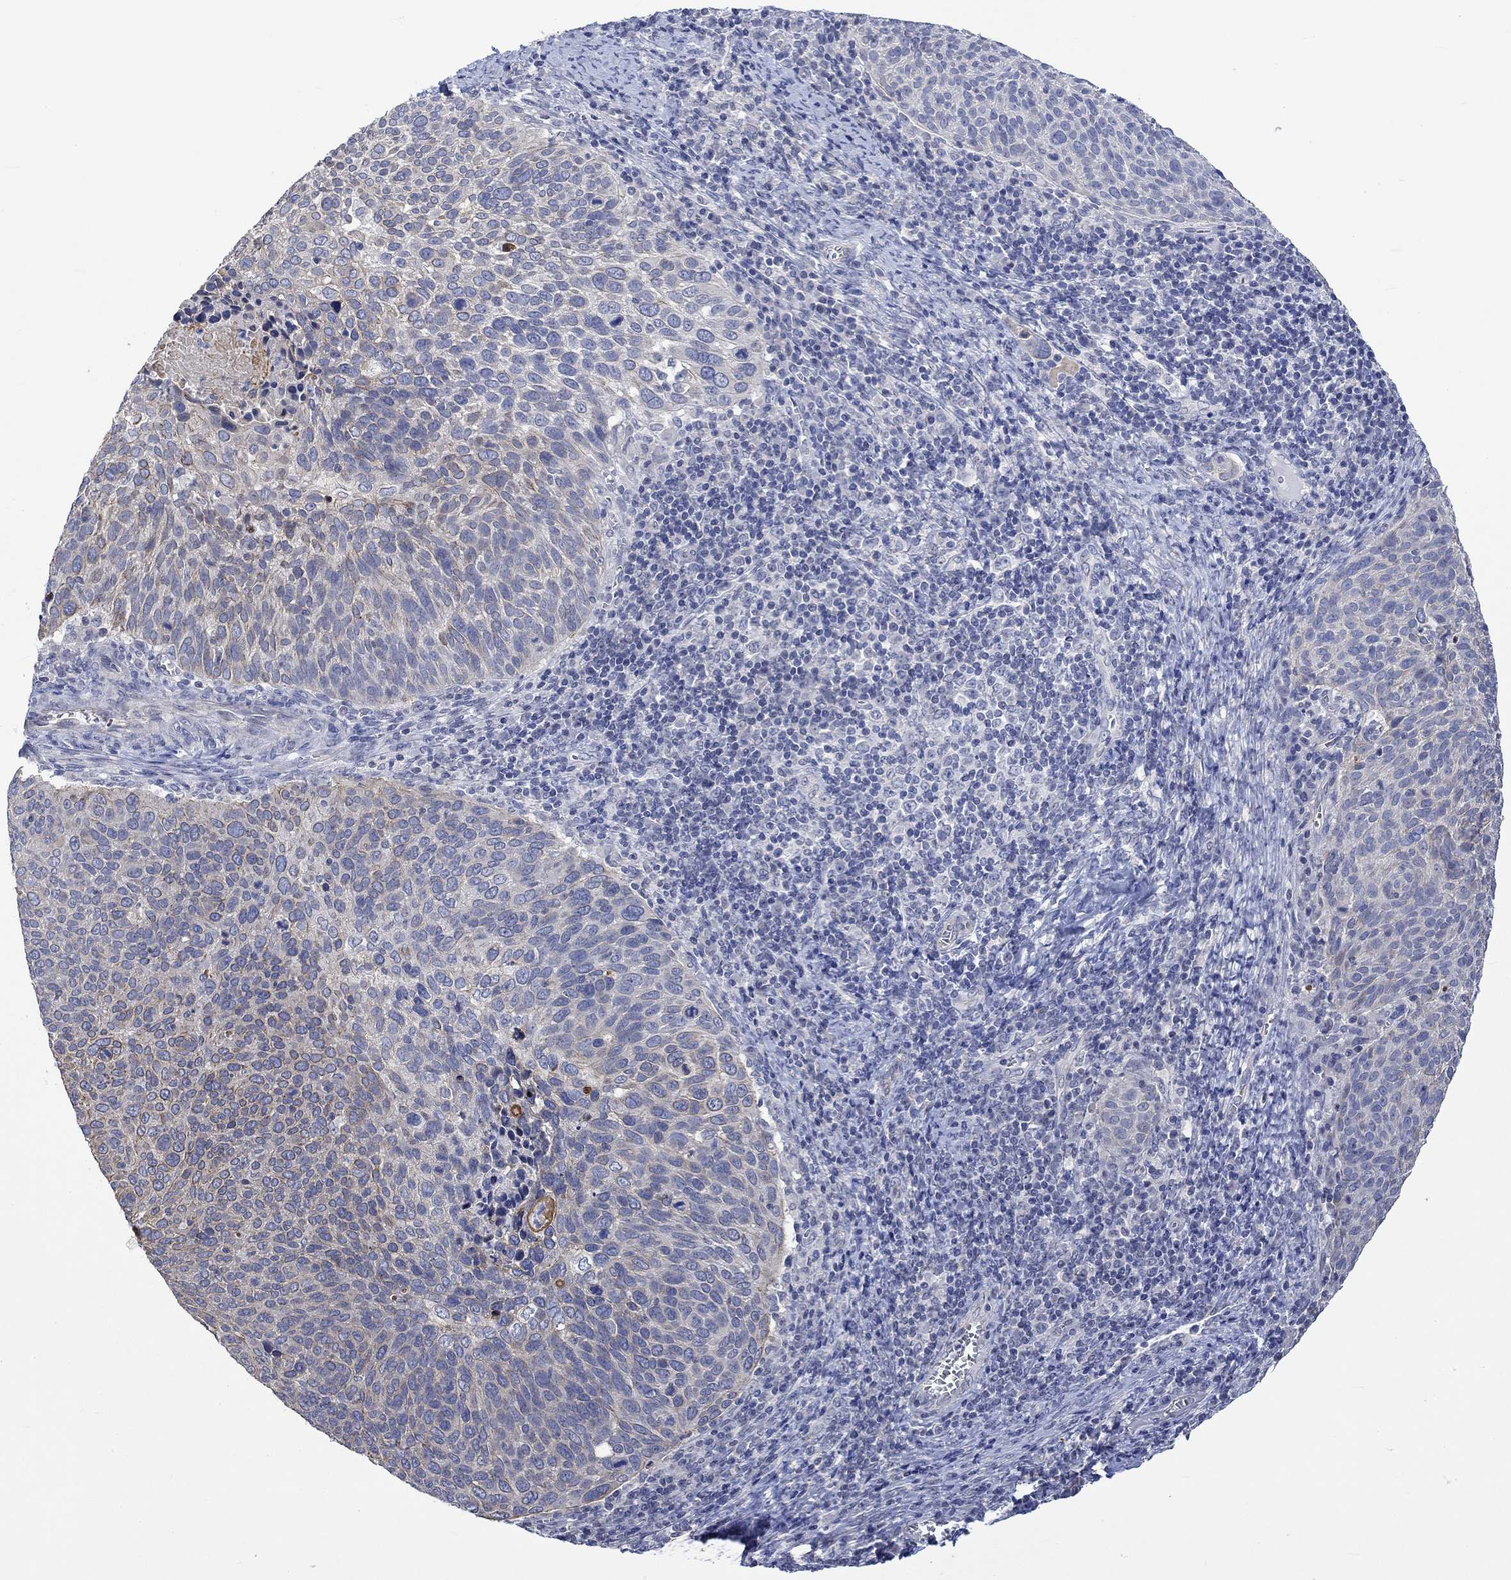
{"staining": {"intensity": "moderate", "quantity": "<25%", "location": "cytoplasmic/membranous"}, "tissue": "cervical cancer", "cell_type": "Tumor cells", "image_type": "cancer", "snomed": [{"axis": "morphology", "description": "Squamous cell carcinoma, NOS"}, {"axis": "topography", "description": "Cervix"}], "caption": "IHC of human cervical cancer shows low levels of moderate cytoplasmic/membranous expression in about <25% of tumor cells. (IHC, brightfield microscopy, high magnification).", "gene": "AGRP", "patient": {"sex": "female", "age": 39}}